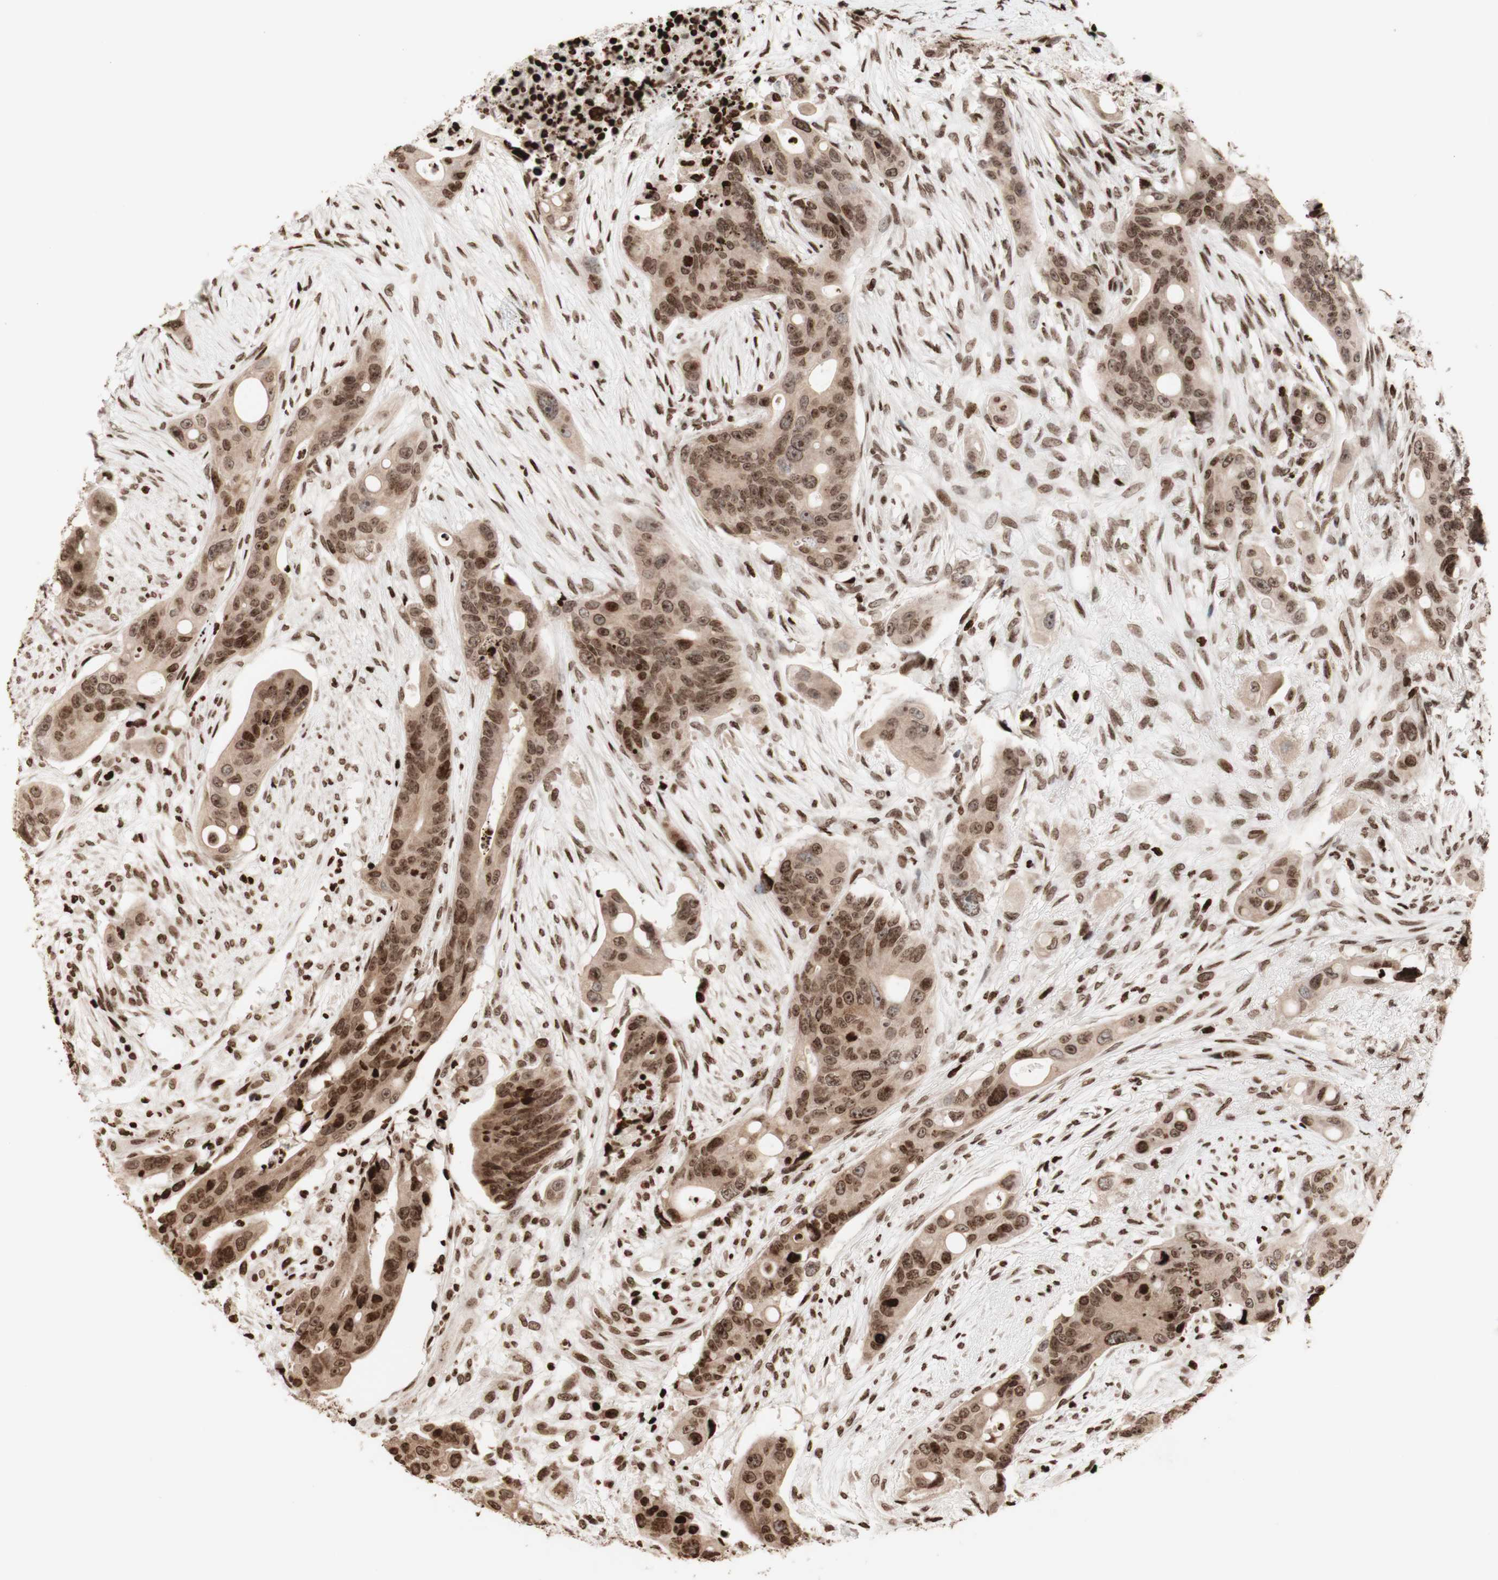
{"staining": {"intensity": "strong", "quantity": "25%-75%", "location": "nuclear"}, "tissue": "colorectal cancer", "cell_type": "Tumor cells", "image_type": "cancer", "snomed": [{"axis": "morphology", "description": "Adenocarcinoma, NOS"}, {"axis": "topography", "description": "Colon"}], "caption": "Immunohistochemical staining of human colorectal adenocarcinoma demonstrates high levels of strong nuclear expression in about 25%-75% of tumor cells.", "gene": "NCAPD2", "patient": {"sex": "female", "age": 57}}